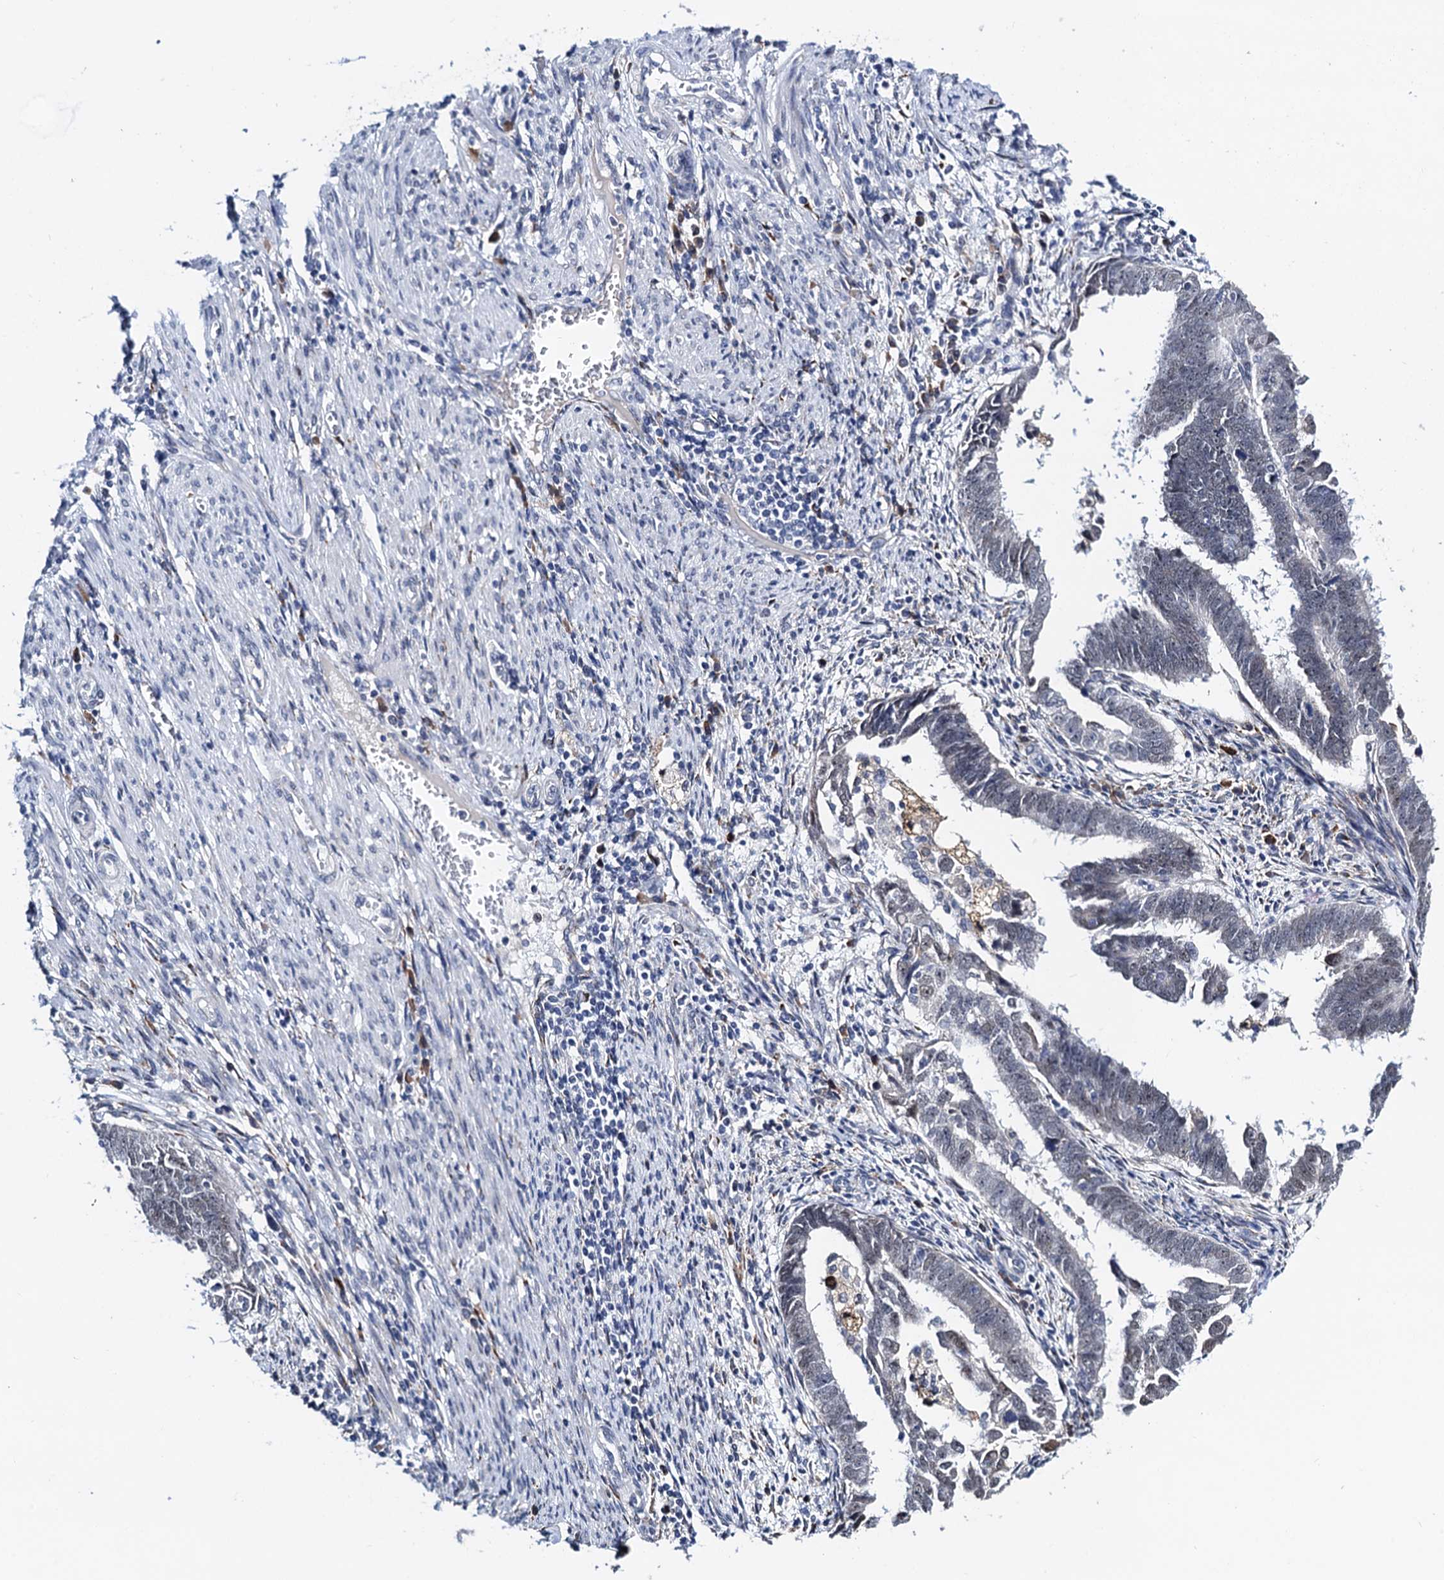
{"staining": {"intensity": "negative", "quantity": "none", "location": "none"}, "tissue": "endometrial cancer", "cell_type": "Tumor cells", "image_type": "cancer", "snomed": [{"axis": "morphology", "description": "Adenocarcinoma, NOS"}, {"axis": "topography", "description": "Endometrium"}], "caption": "High magnification brightfield microscopy of endometrial adenocarcinoma stained with DAB (brown) and counterstained with hematoxylin (blue): tumor cells show no significant staining.", "gene": "SLC7A10", "patient": {"sex": "female", "age": 75}}